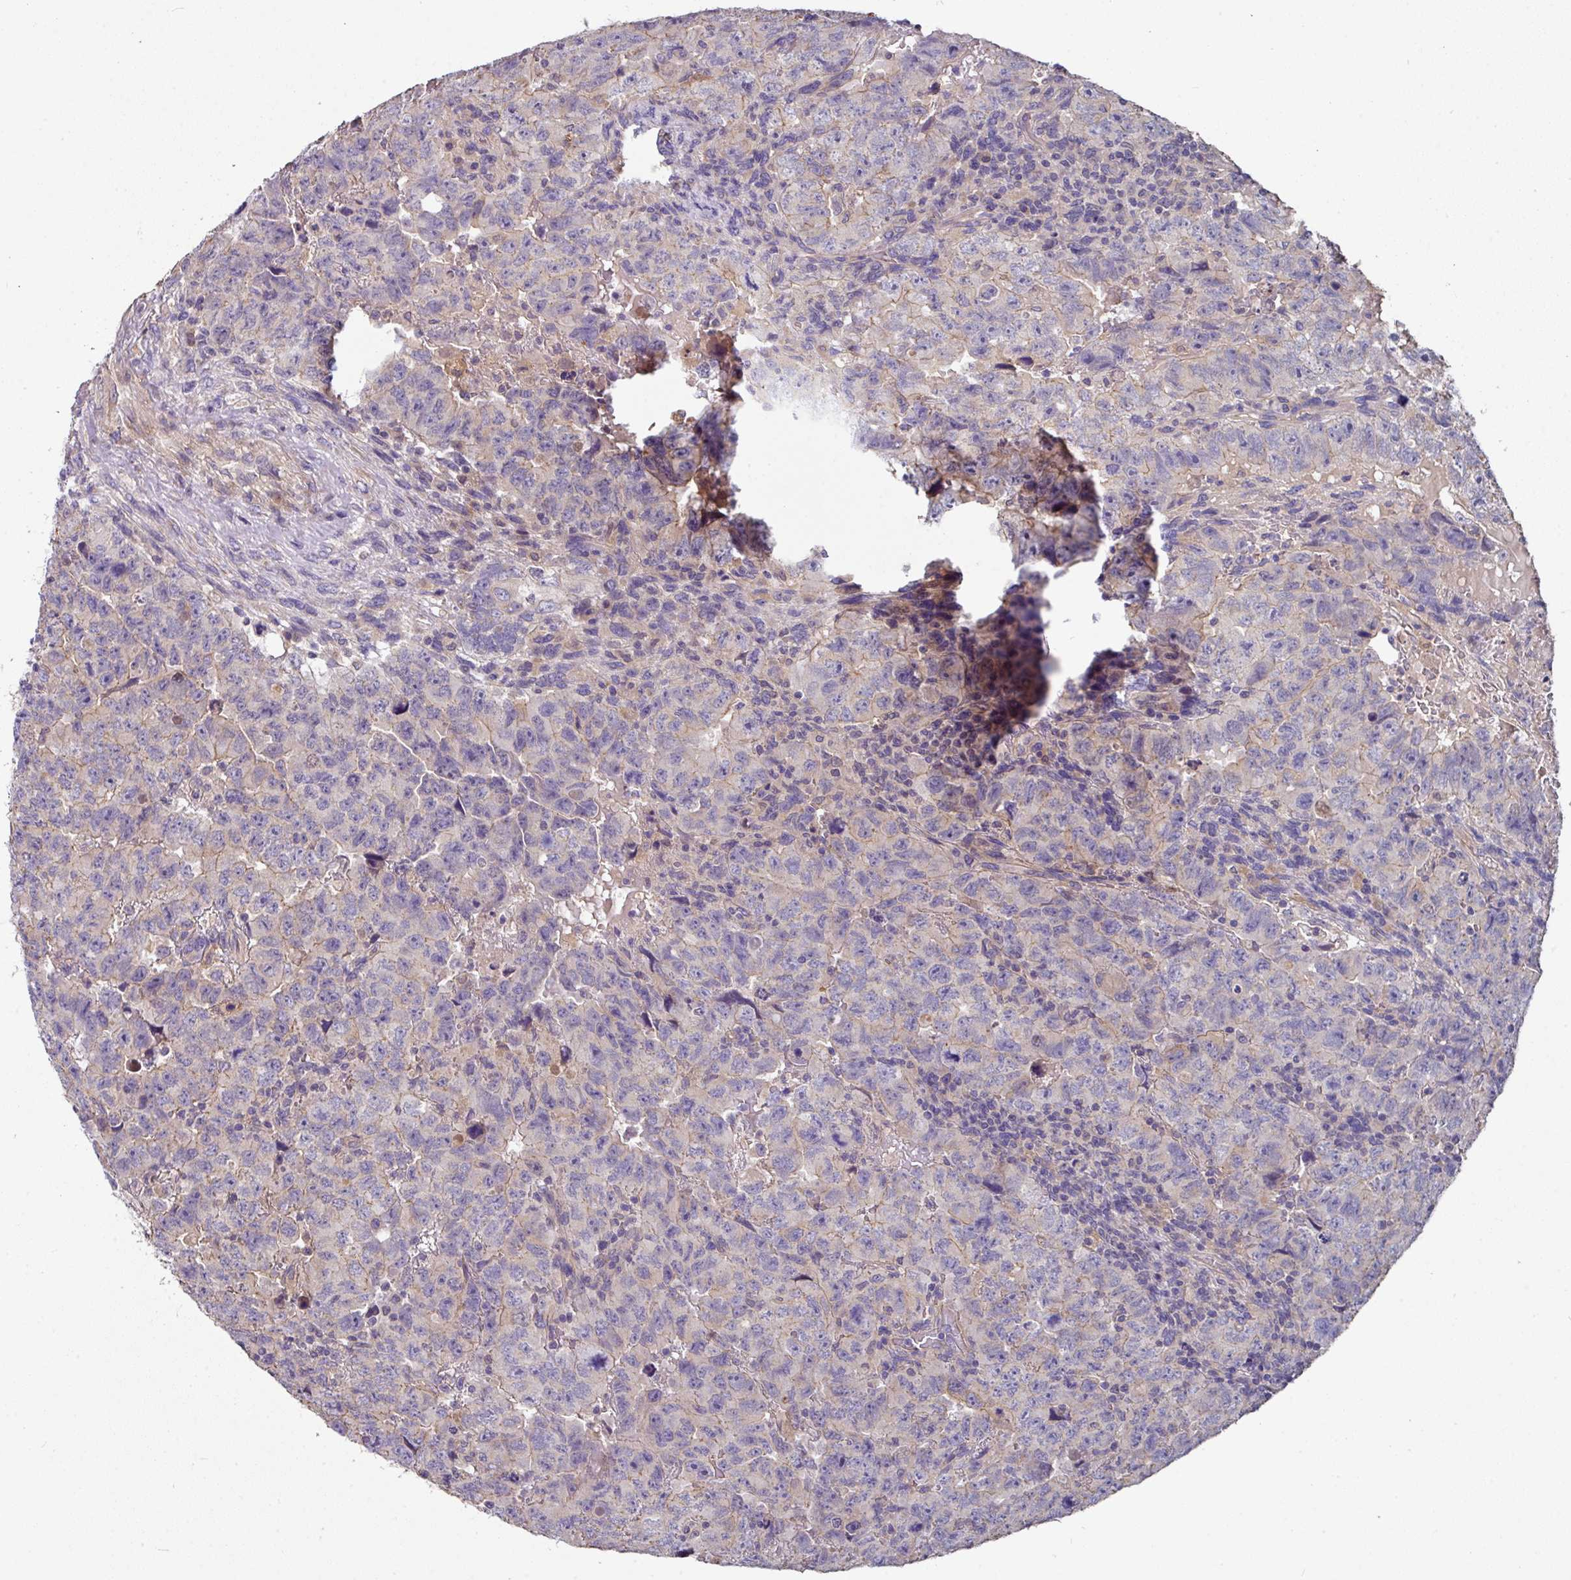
{"staining": {"intensity": "negative", "quantity": "none", "location": "none"}, "tissue": "testis cancer", "cell_type": "Tumor cells", "image_type": "cancer", "snomed": [{"axis": "morphology", "description": "Carcinoma, Embryonal, NOS"}, {"axis": "topography", "description": "Testis"}], "caption": "Tumor cells show no significant staining in testis cancer.", "gene": "C4orf48", "patient": {"sex": "male", "age": 24}}